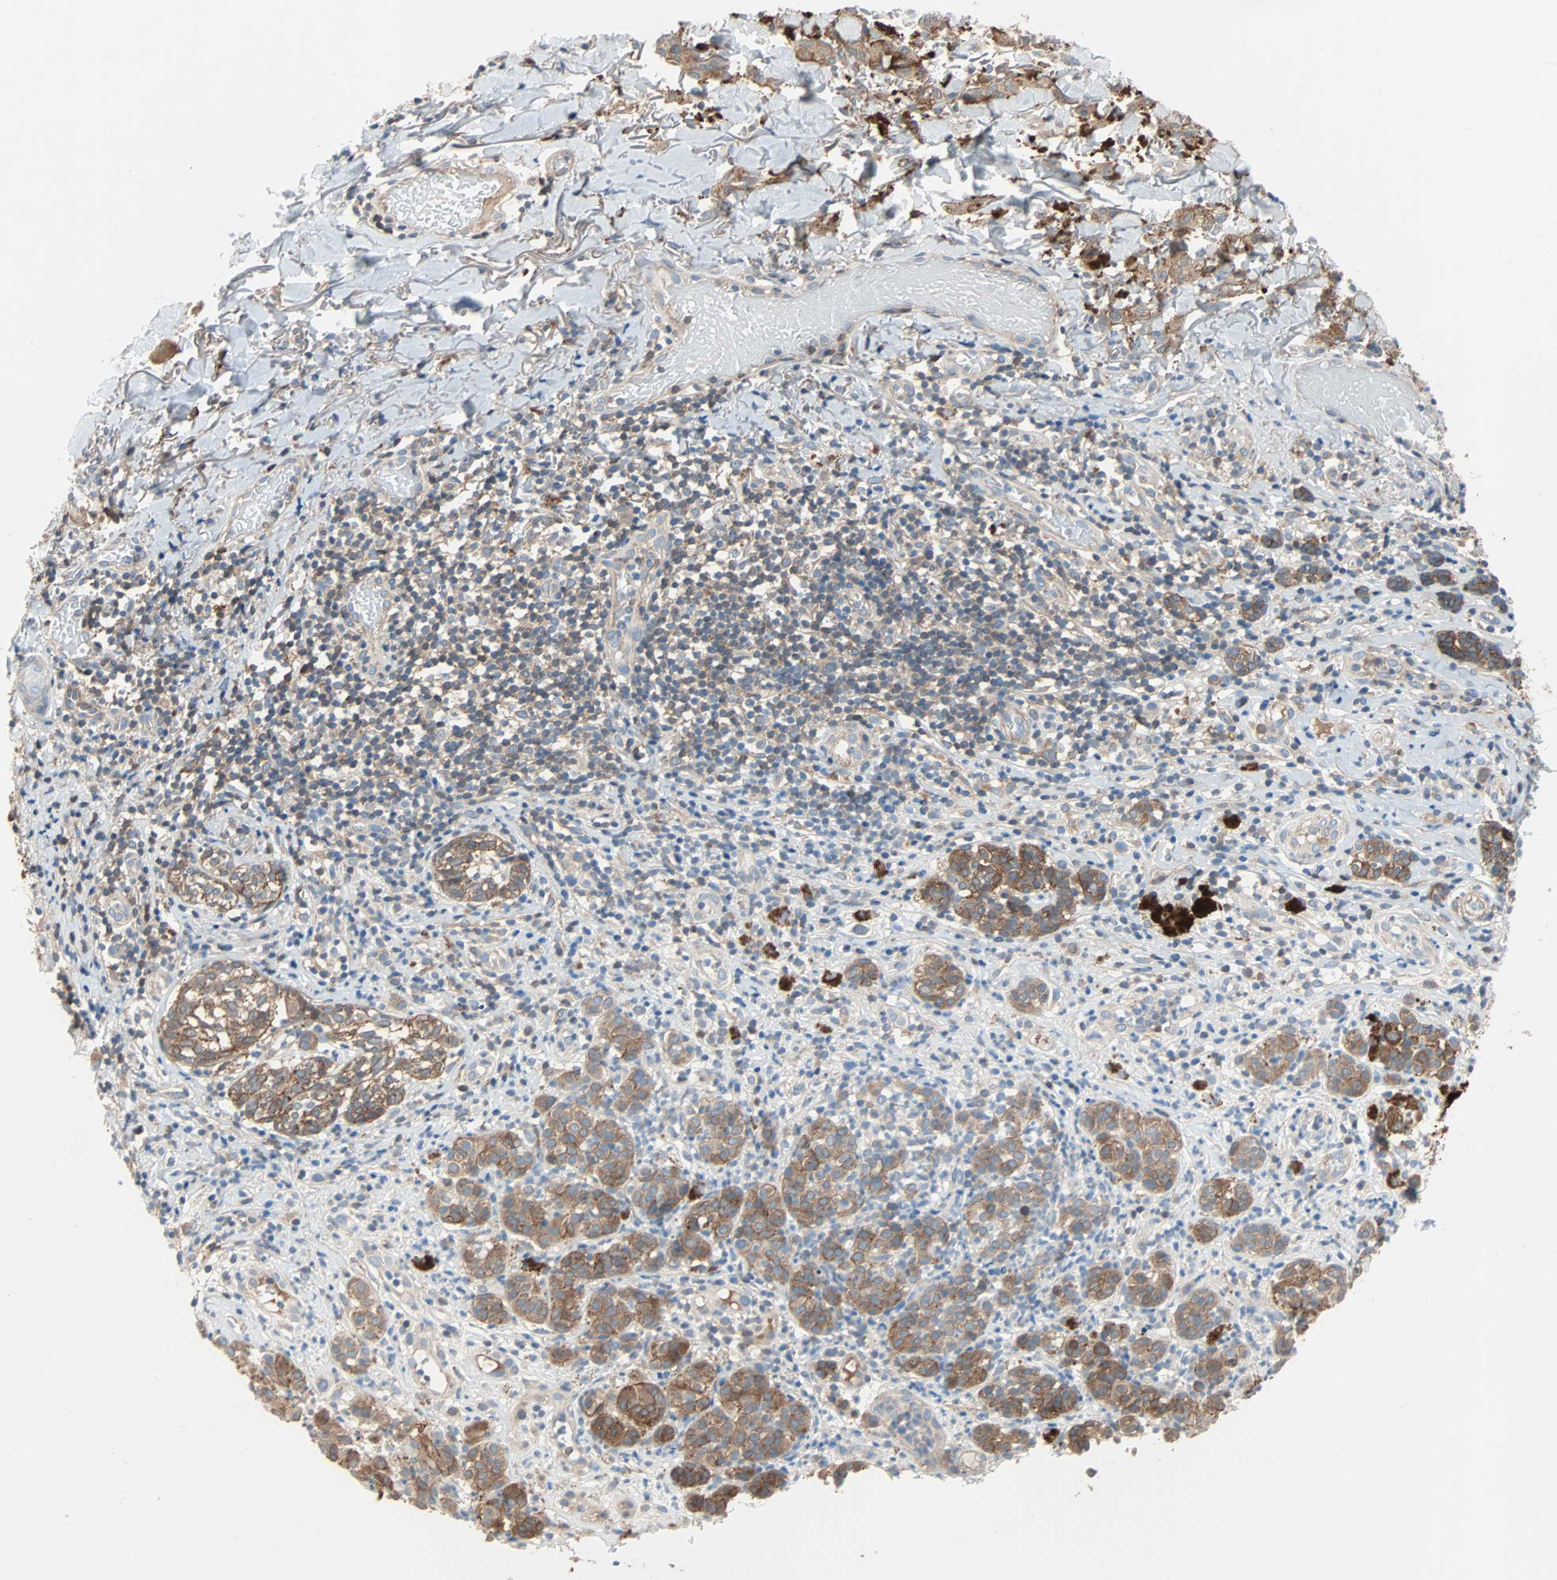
{"staining": {"intensity": "strong", "quantity": ">75%", "location": "cytoplasmic/membranous"}, "tissue": "melanoma", "cell_type": "Tumor cells", "image_type": "cancer", "snomed": [{"axis": "morphology", "description": "Malignant melanoma, NOS"}, {"axis": "topography", "description": "Skin"}], "caption": "The histopathology image demonstrates a brown stain indicating the presence of a protein in the cytoplasmic/membranous of tumor cells in melanoma.", "gene": "TNFRSF12A", "patient": {"sex": "male", "age": 64}}